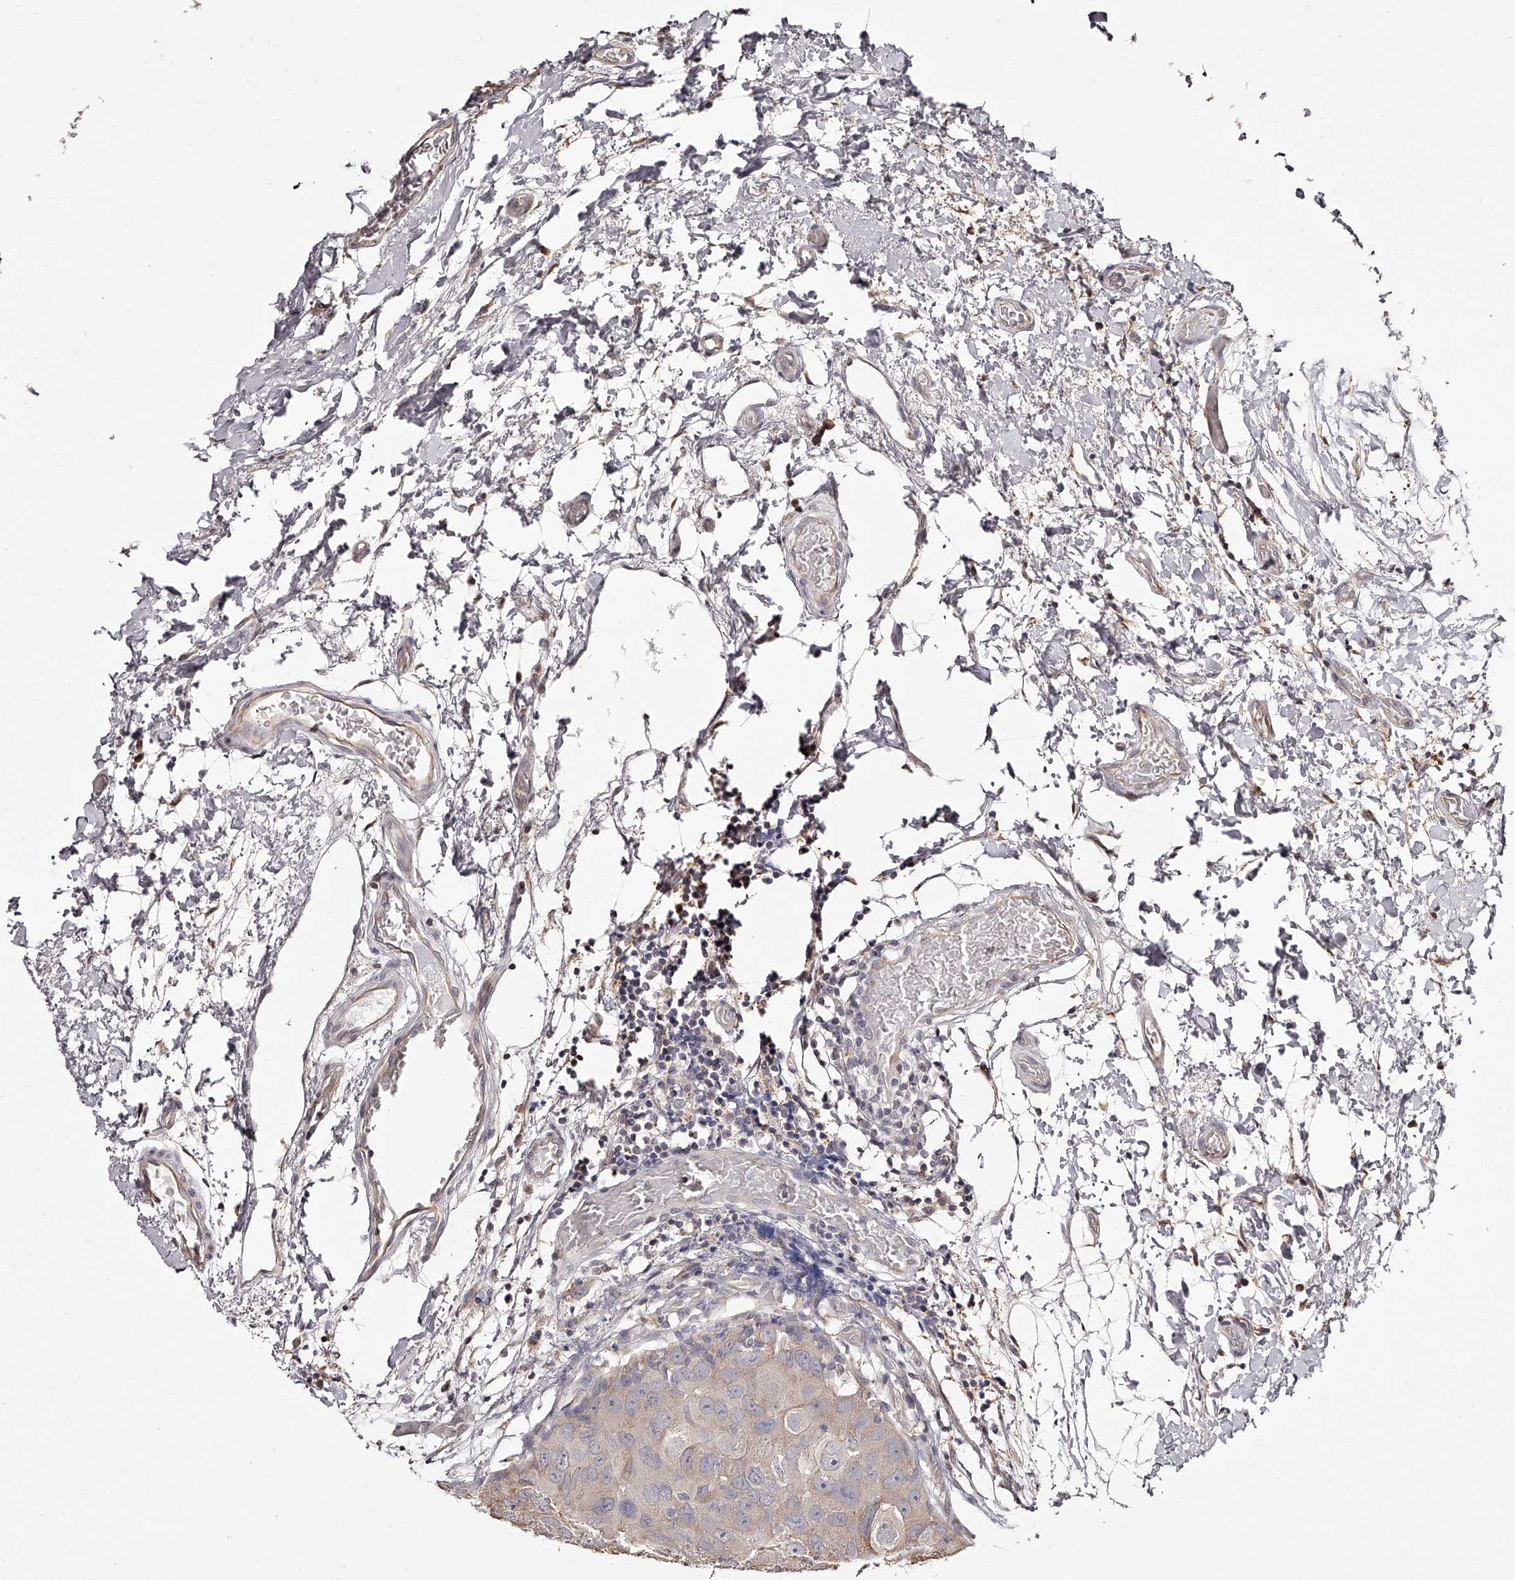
{"staining": {"intensity": "weak", "quantity": "<25%", "location": "cytoplasmic/membranous"}, "tissue": "breast cancer", "cell_type": "Tumor cells", "image_type": "cancer", "snomed": [{"axis": "morphology", "description": "Duct carcinoma"}, {"axis": "topography", "description": "Breast"}], "caption": "This is an immunohistochemistry micrograph of human breast invasive ductal carcinoma. There is no expression in tumor cells.", "gene": "ZNF582", "patient": {"sex": "female", "age": 62}}